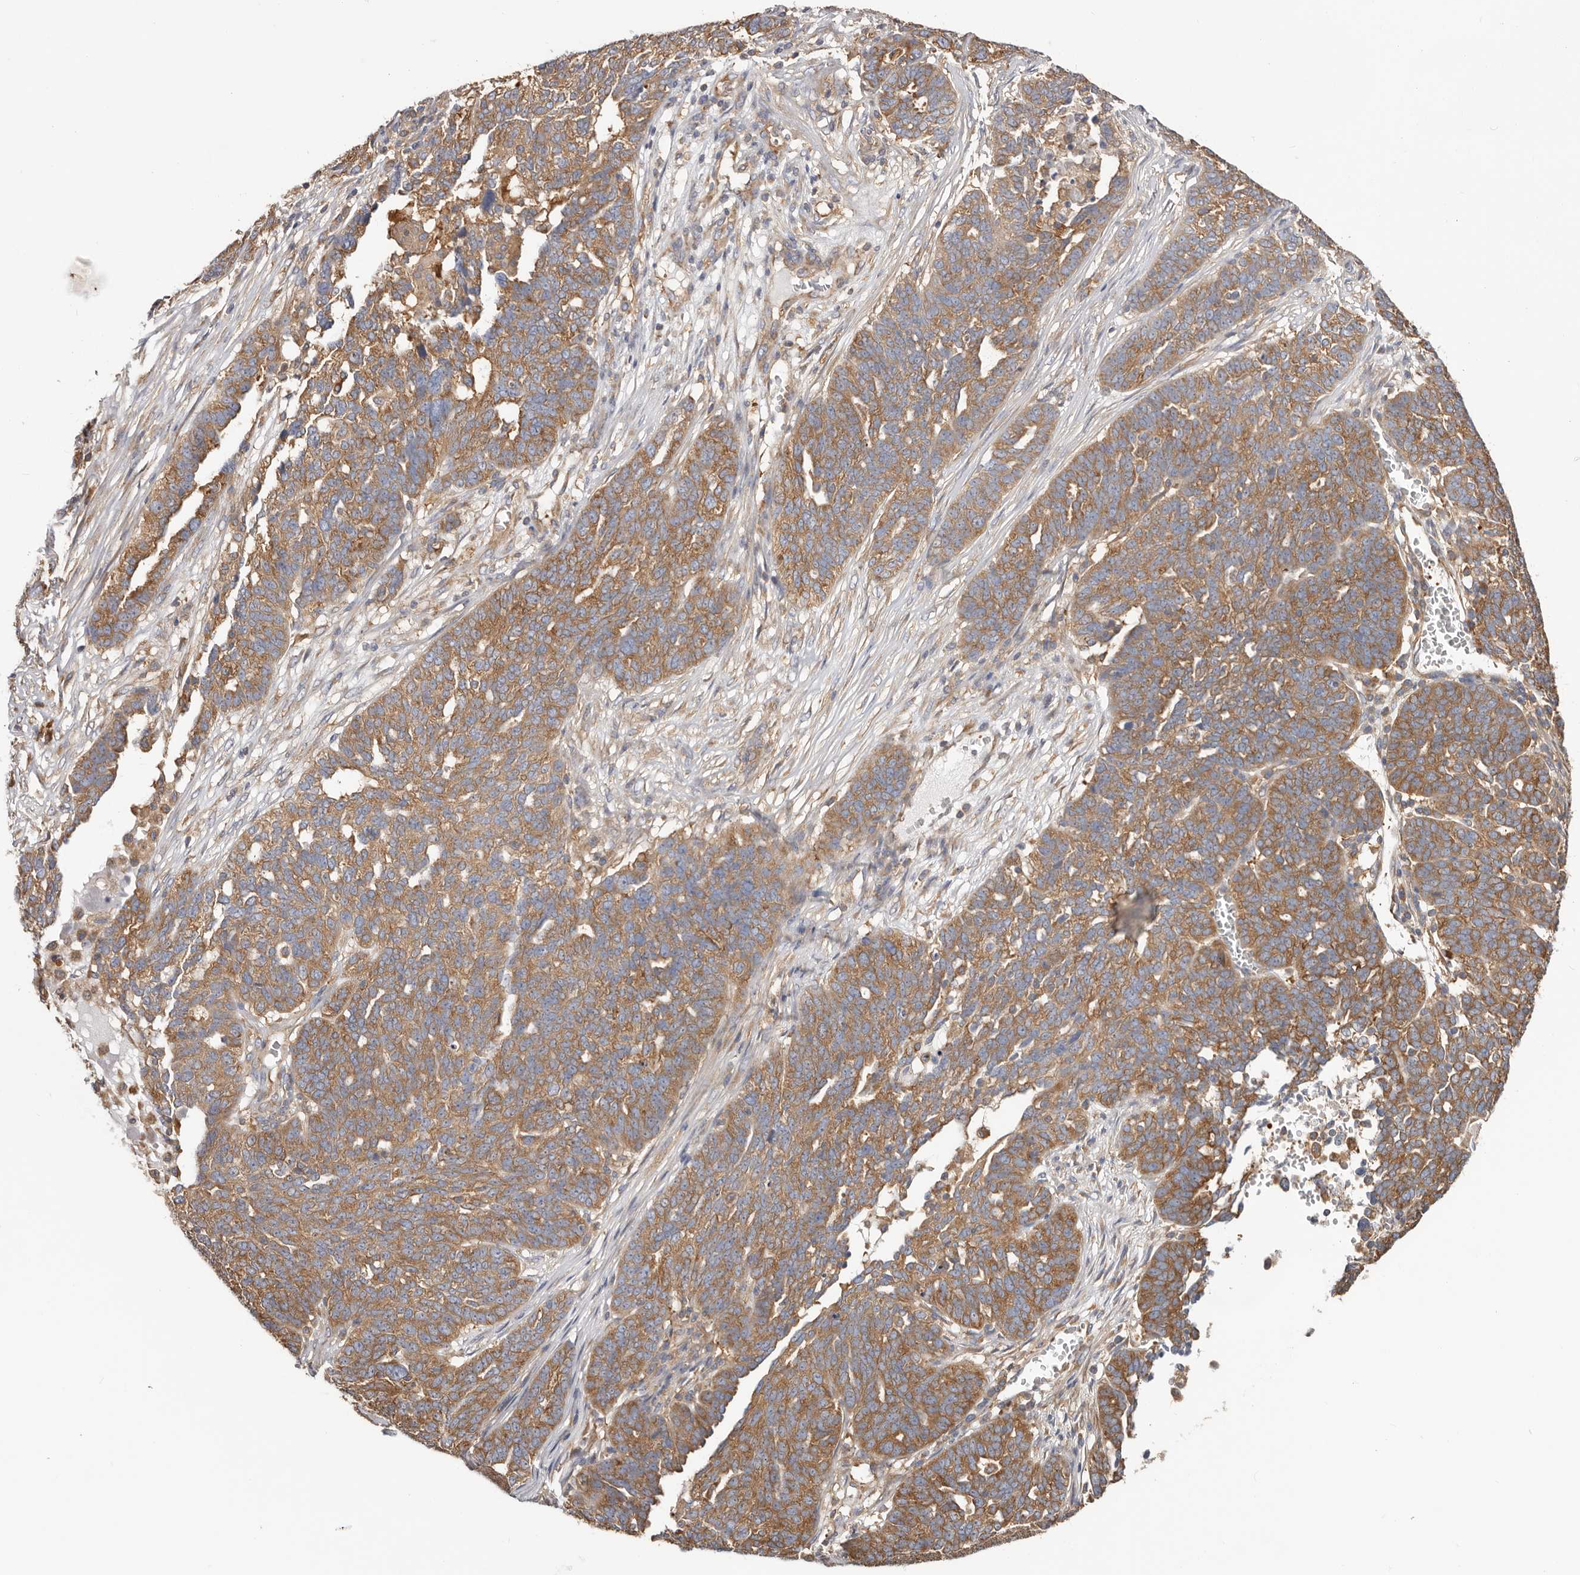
{"staining": {"intensity": "moderate", "quantity": ">75%", "location": "cytoplasmic/membranous"}, "tissue": "ovarian cancer", "cell_type": "Tumor cells", "image_type": "cancer", "snomed": [{"axis": "morphology", "description": "Cystadenocarcinoma, serous, NOS"}, {"axis": "topography", "description": "Ovary"}], "caption": "Tumor cells show medium levels of moderate cytoplasmic/membranous staining in approximately >75% of cells in human ovarian cancer (serous cystadenocarcinoma).", "gene": "EPRS1", "patient": {"sex": "female", "age": 59}}